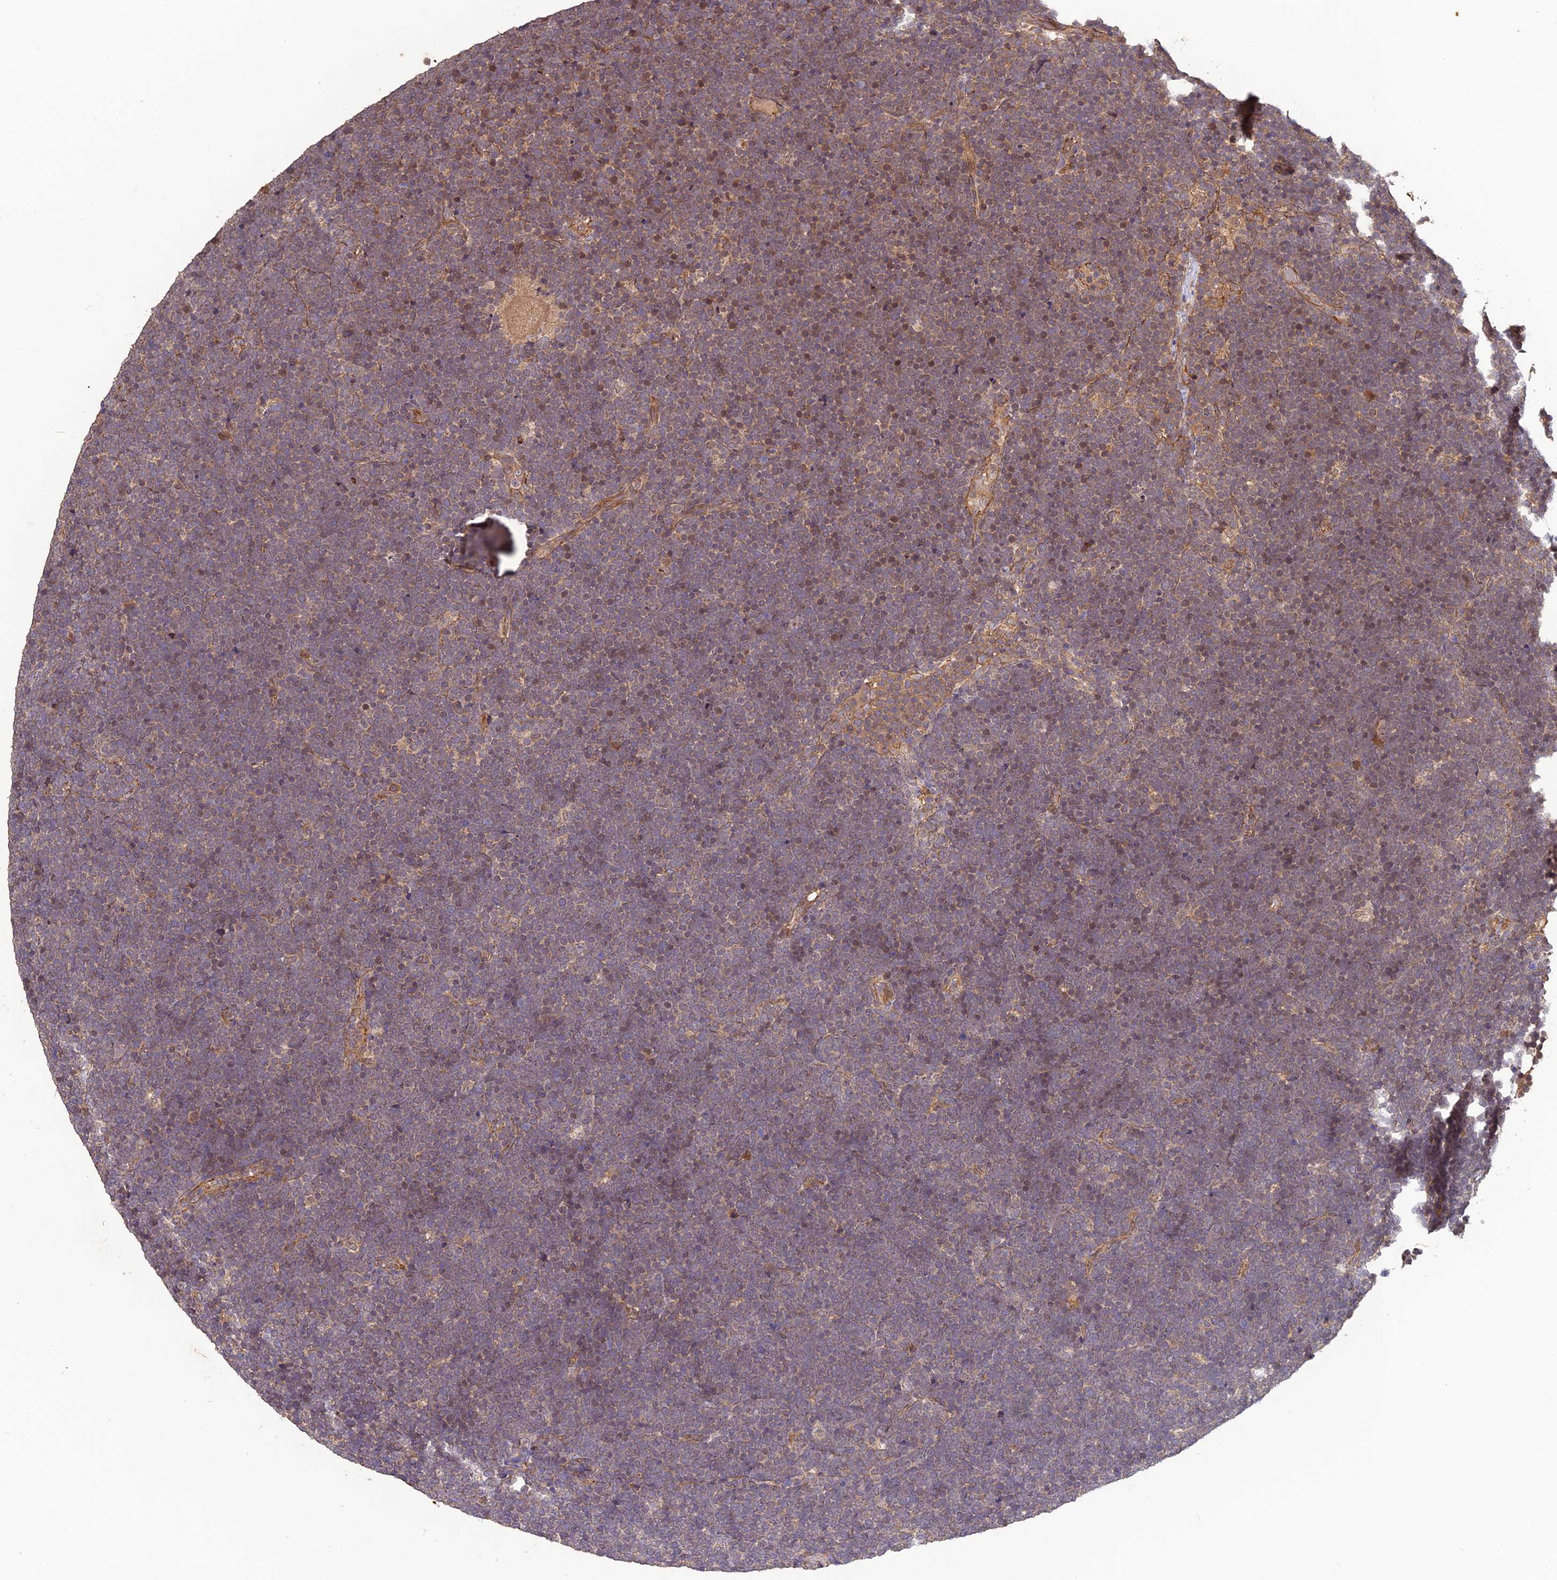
{"staining": {"intensity": "weak", "quantity": ">75%", "location": "cytoplasmic/membranous"}, "tissue": "lymphoma", "cell_type": "Tumor cells", "image_type": "cancer", "snomed": [{"axis": "morphology", "description": "Malignant lymphoma, non-Hodgkin's type, High grade"}, {"axis": "topography", "description": "Lymph node"}], "caption": "Immunohistochemical staining of human high-grade malignant lymphoma, non-Hodgkin's type displays weak cytoplasmic/membranous protein staining in about >75% of tumor cells.", "gene": "ARHGAP40", "patient": {"sex": "male", "age": 13}}